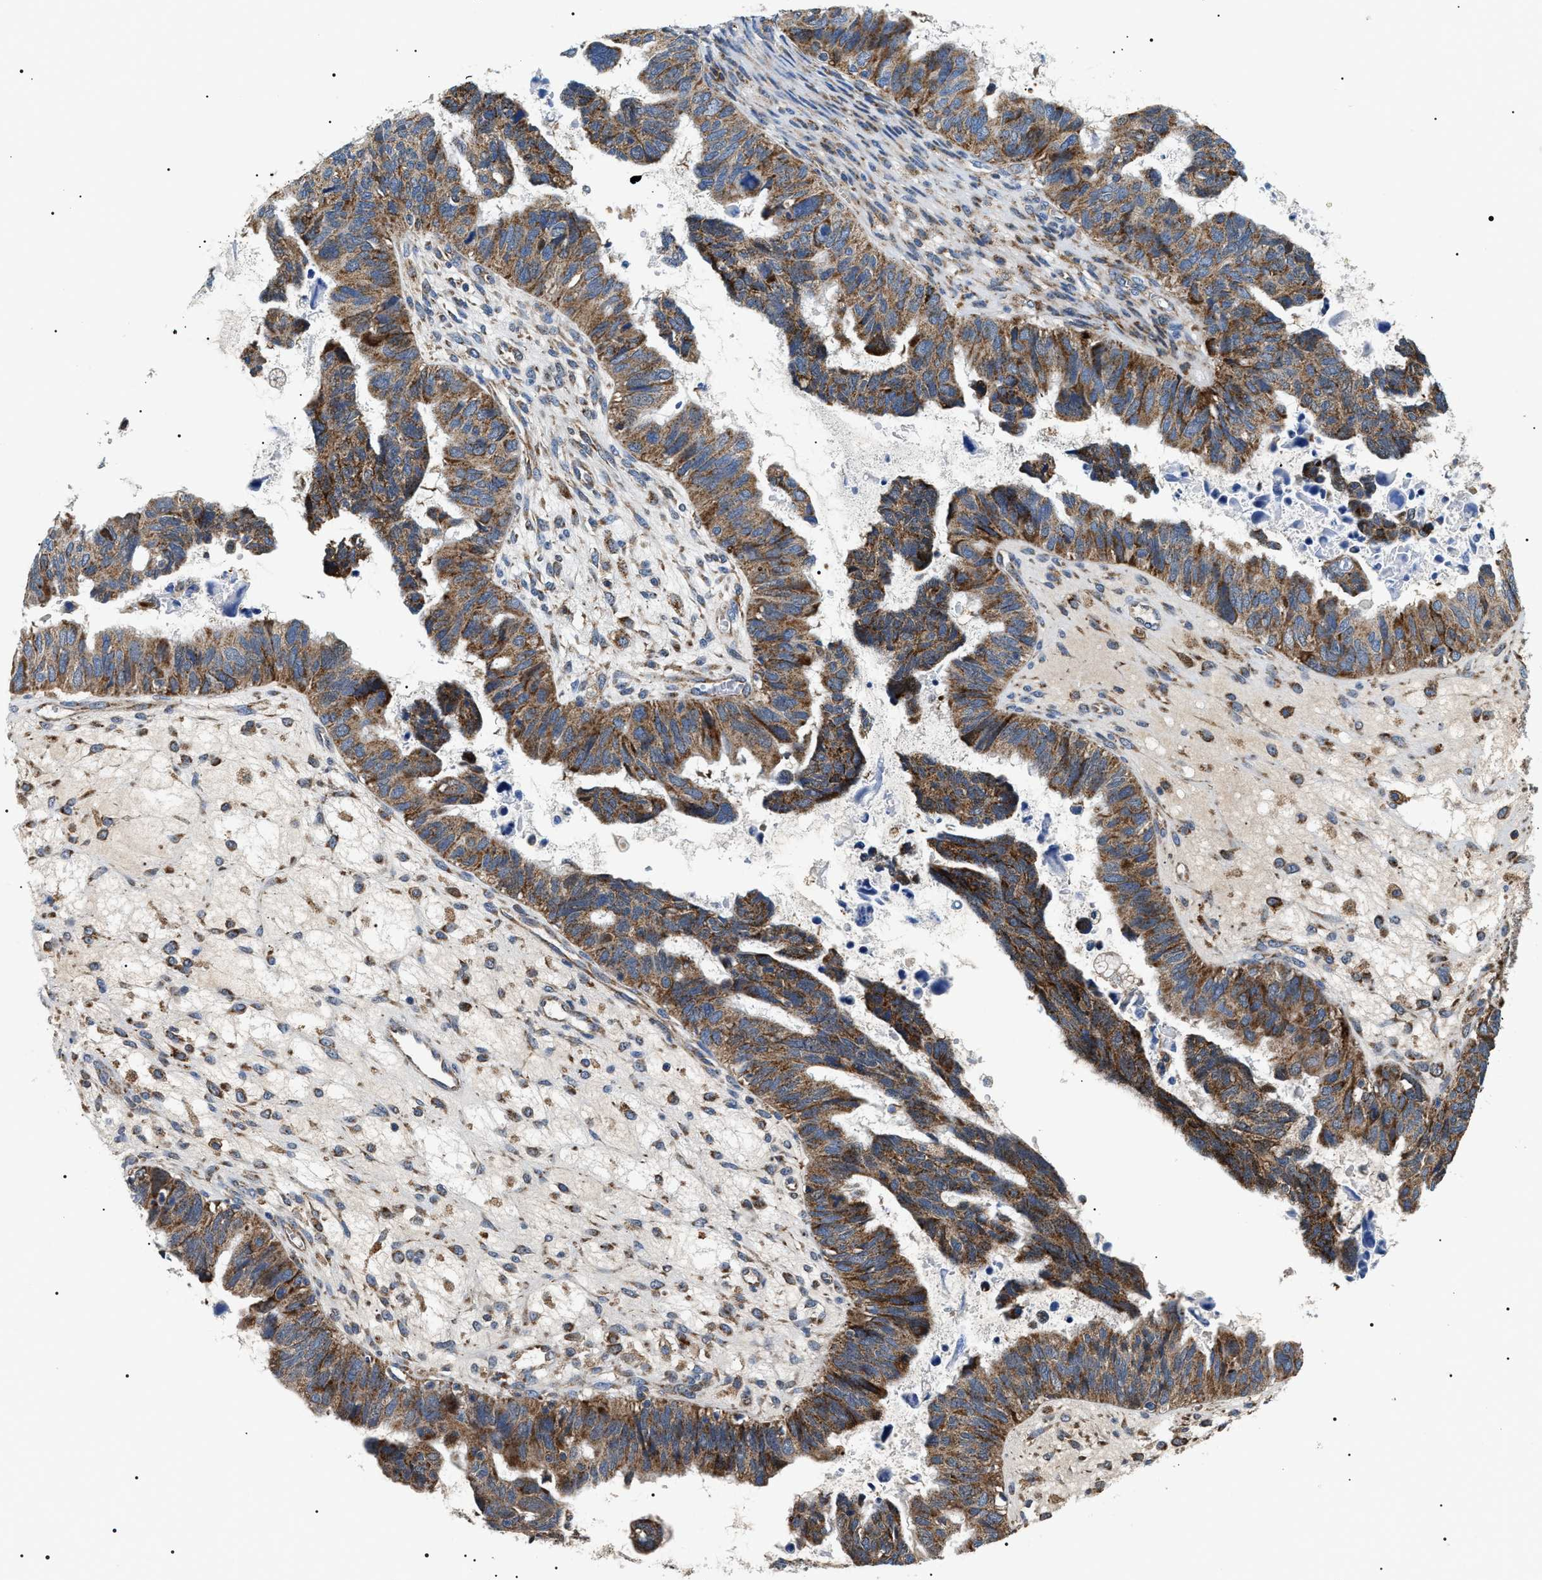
{"staining": {"intensity": "moderate", "quantity": ">75%", "location": "cytoplasmic/membranous"}, "tissue": "ovarian cancer", "cell_type": "Tumor cells", "image_type": "cancer", "snomed": [{"axis": "morphology", "description": "Cystadenocarcinoma, serous, NOS"}, {"axis": "topography", "description": "Ovary"}], "caption": "Immunohistochemistry (IHC) (DAB) staining of ovarian cancer (serous cystadenocarcinoma) shows moderate cytoplasmic/membranous protein positivity in approximately >75% of tumor cells.", "gene": "OXSM", "patient": {"sex": "female", "age": 79}}